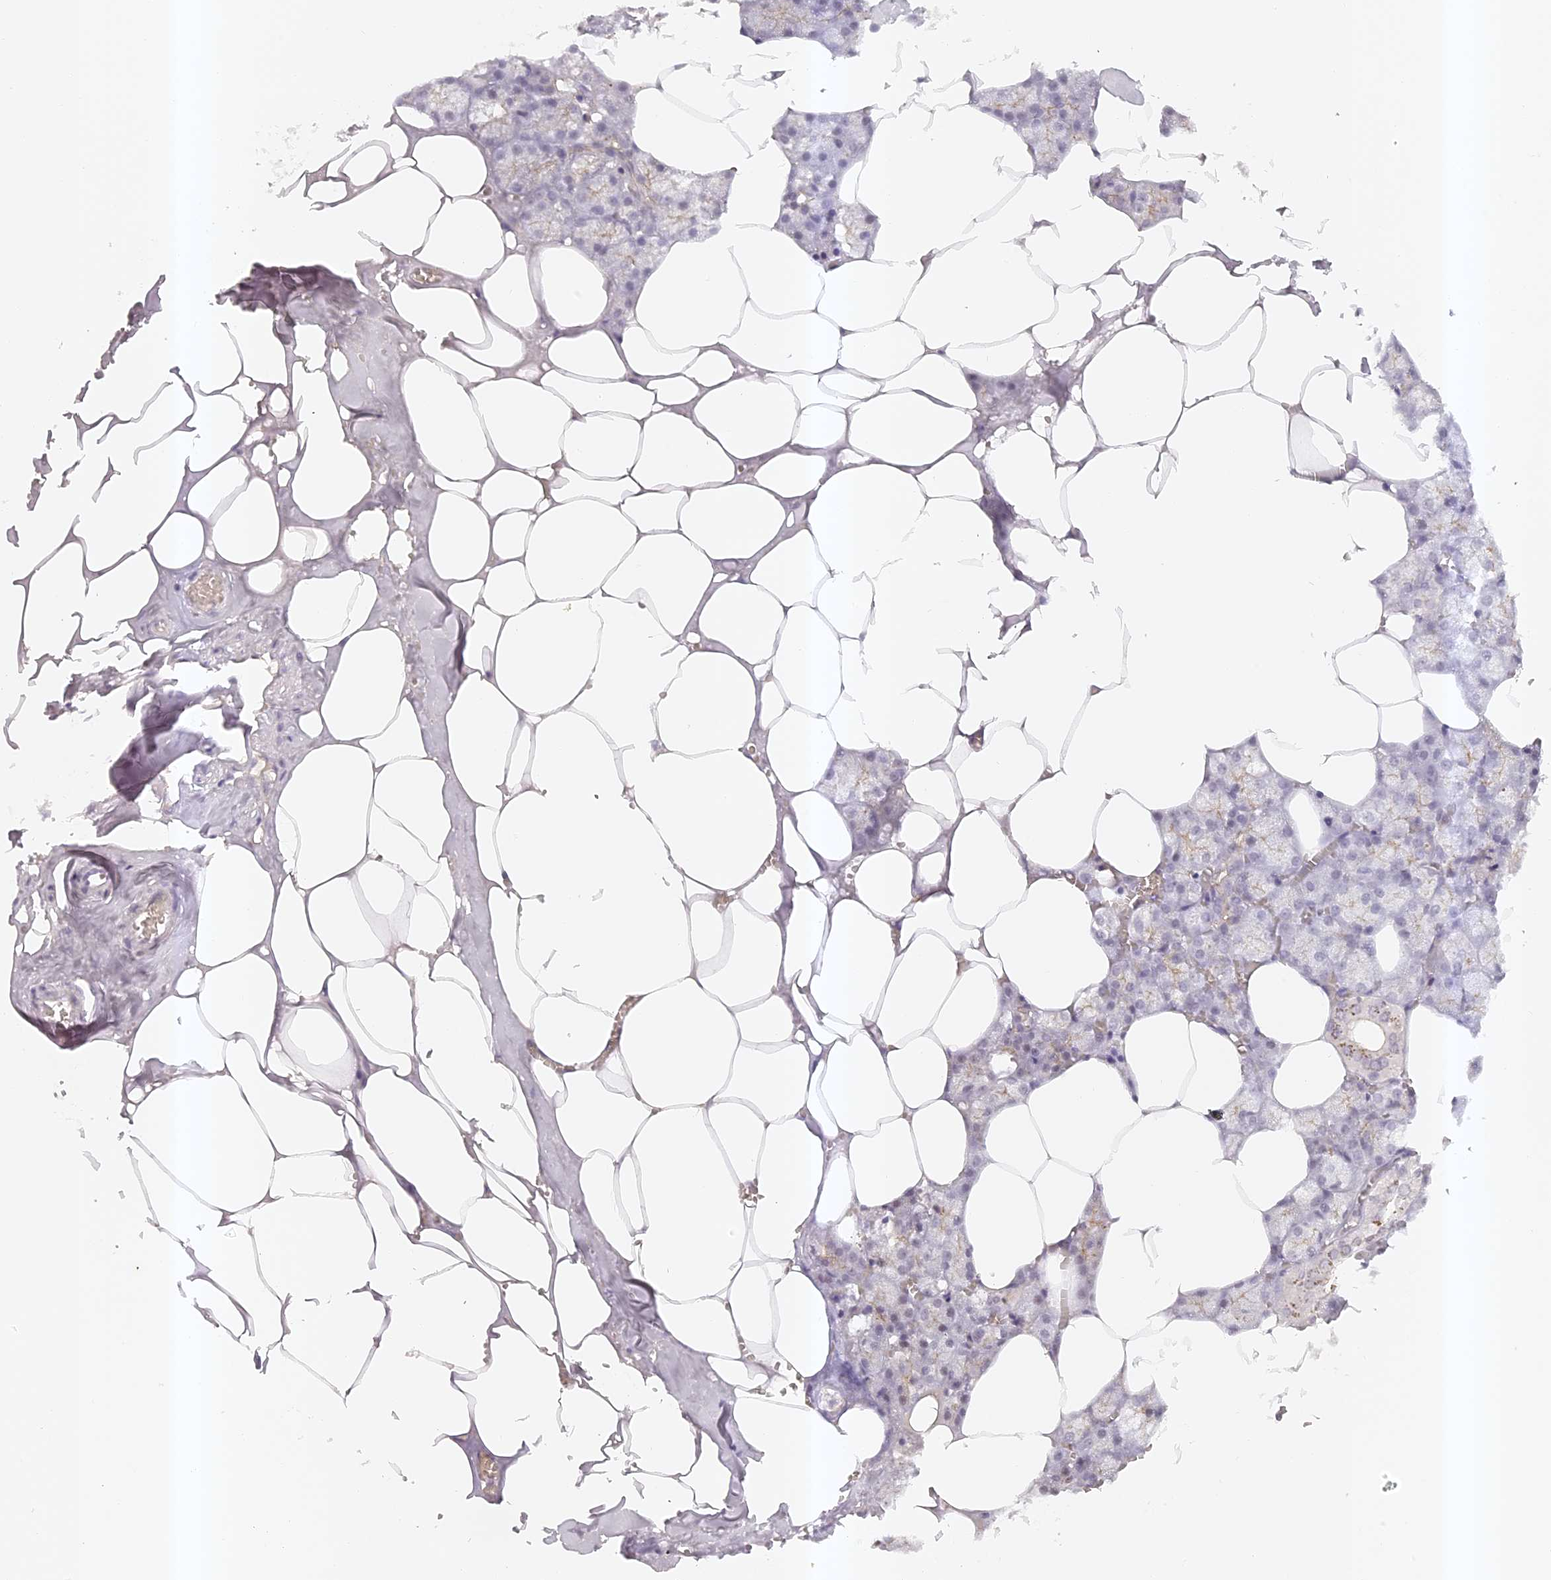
{"staining": {"intensity": "moderate", "quantity": "<25%", "location": "cytoplasmic/membranous"}, "tissue": "salivary gland", "cell_type": "Glandular cells", "image_type": "normal", "snomed": [{"axis": "morphology", "description": "Normal tissue, NOS"}, {"axis": "topography", "description": "Salivary gland"}], "caption": "Protein staining shows moderate cytoplasmic/membranous positivity in about <25% of glandular cells in benign salivary gland.", "gene": "ELL3", "patient": {"sex": "male", "age": 62}}